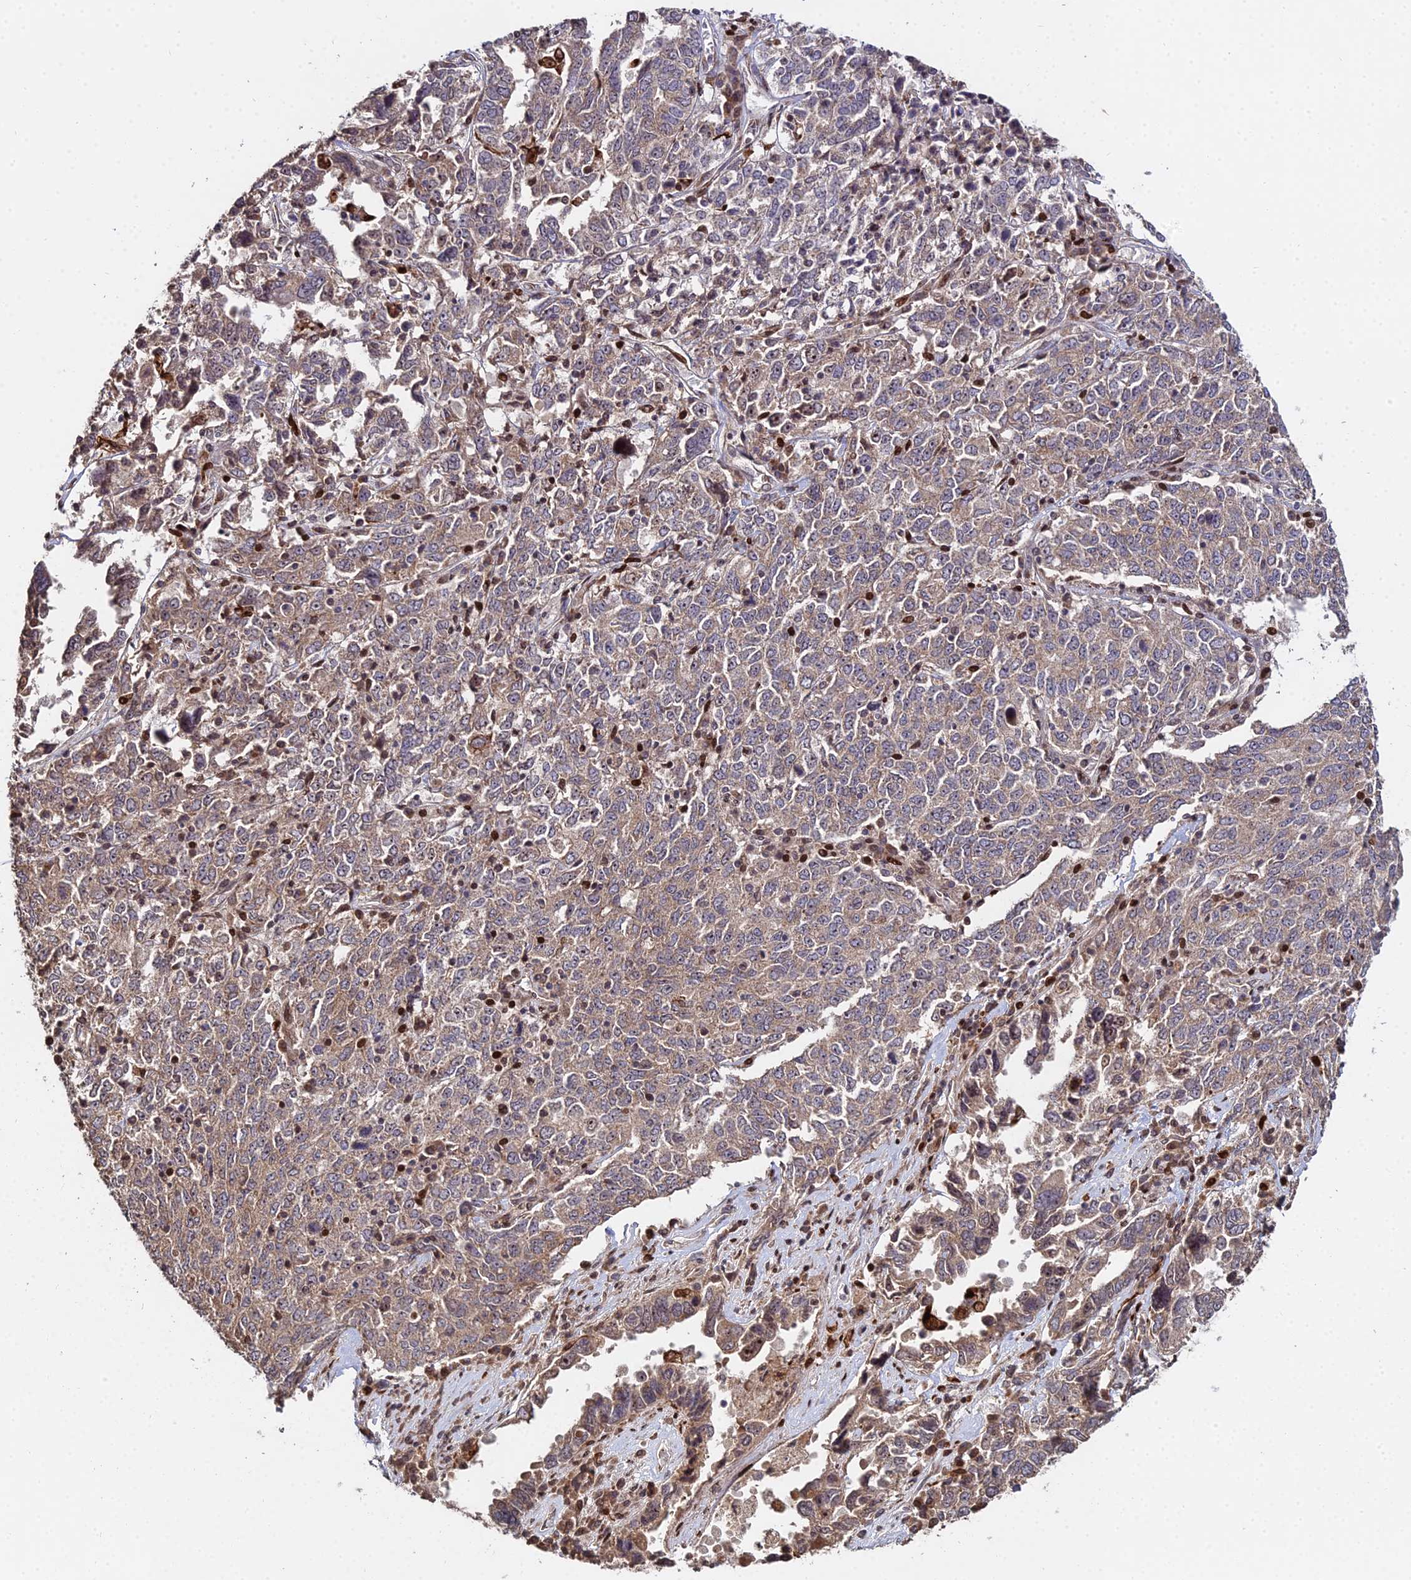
{"staining": {"intensity": "moderate", "quantity": ">75%", "location": "cytoplasmic/membranous"}, "tissue": "ovarian cancer", "cell_type": "Tumor cells", "image_type": "cancer", "snomed": [{"axis": "morphology", "description": "Carcinoma, endometroid"}, {"axis": "topography", "description": "Ovary"}], "caption": "IHC photomicrograph of neoplastic tissue: endometroid carcinoma (ovarian) stained using immunohistochemistry exhibits medium levels of moderate protein expression localized specifically in the cytoplasmic/membranous of tumor cells, appearing as a cytoplasmic/membranous brown color.", "gene": "RBMS2", "patient": {"sex": "female", "age": 62}}